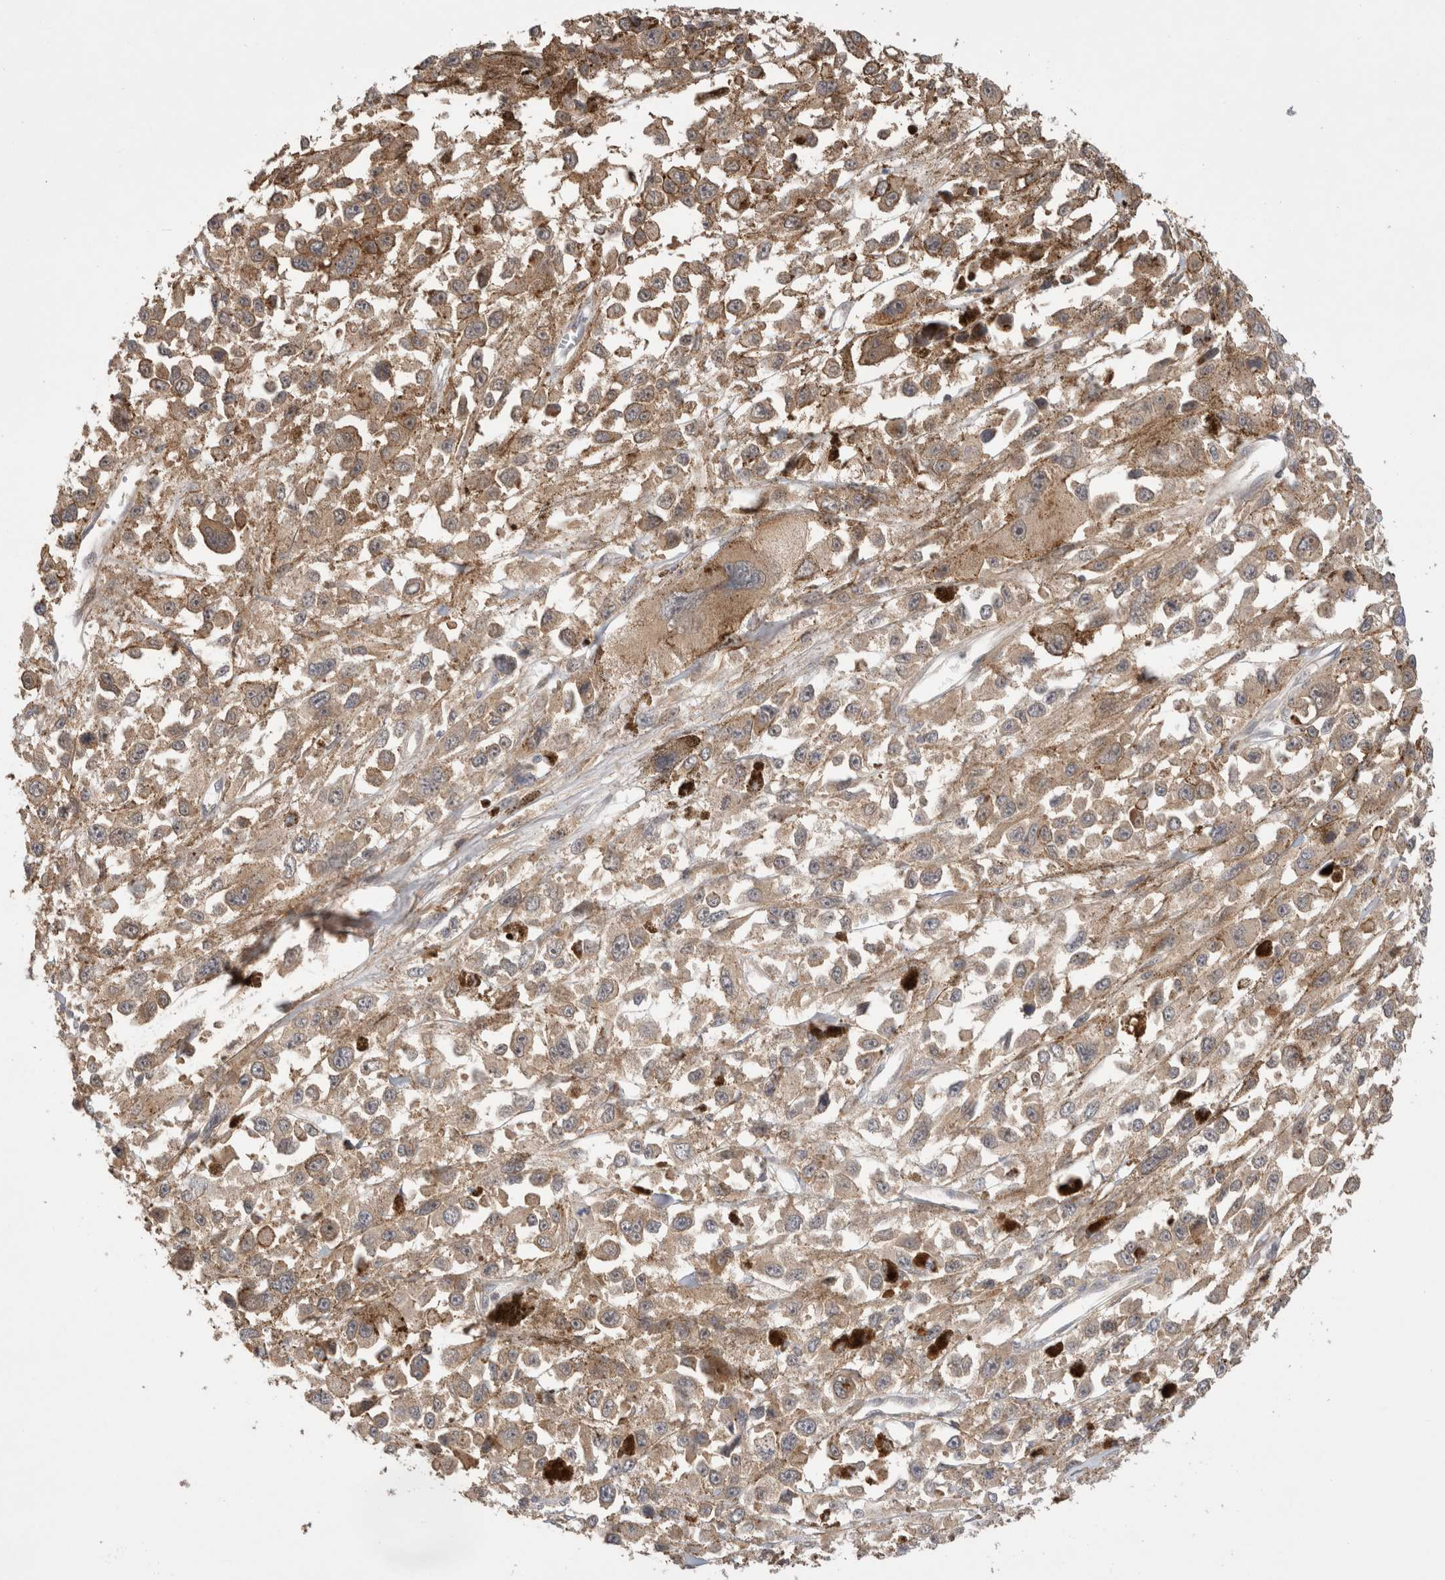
{"staining": {"intensity": "moderate", "quantity": ">75%", "location": "cytoplasmic/membranous"}, "tissue": "melanoma", "cell_type": "Tumor cells", "image_type": "cancer", "snomed": [{"axis": "morphology", "description": "Malignant melanoma, Metastatic site"}, {"axis": "topography", "description": "Lymph node"}], "caption": "Immunohistochemistry histopathology image of neoplastic tissue: melanoma stained using immunohistochemistry (IHC) shows medium levels of moderate protein expression localized specifically in the cytoplasmic/membranous of tumor cells, appearing as a cytoplasmic/membranous brown color.", "gene": "VPS28", "patient": {"sex": "male", "age": 59}}